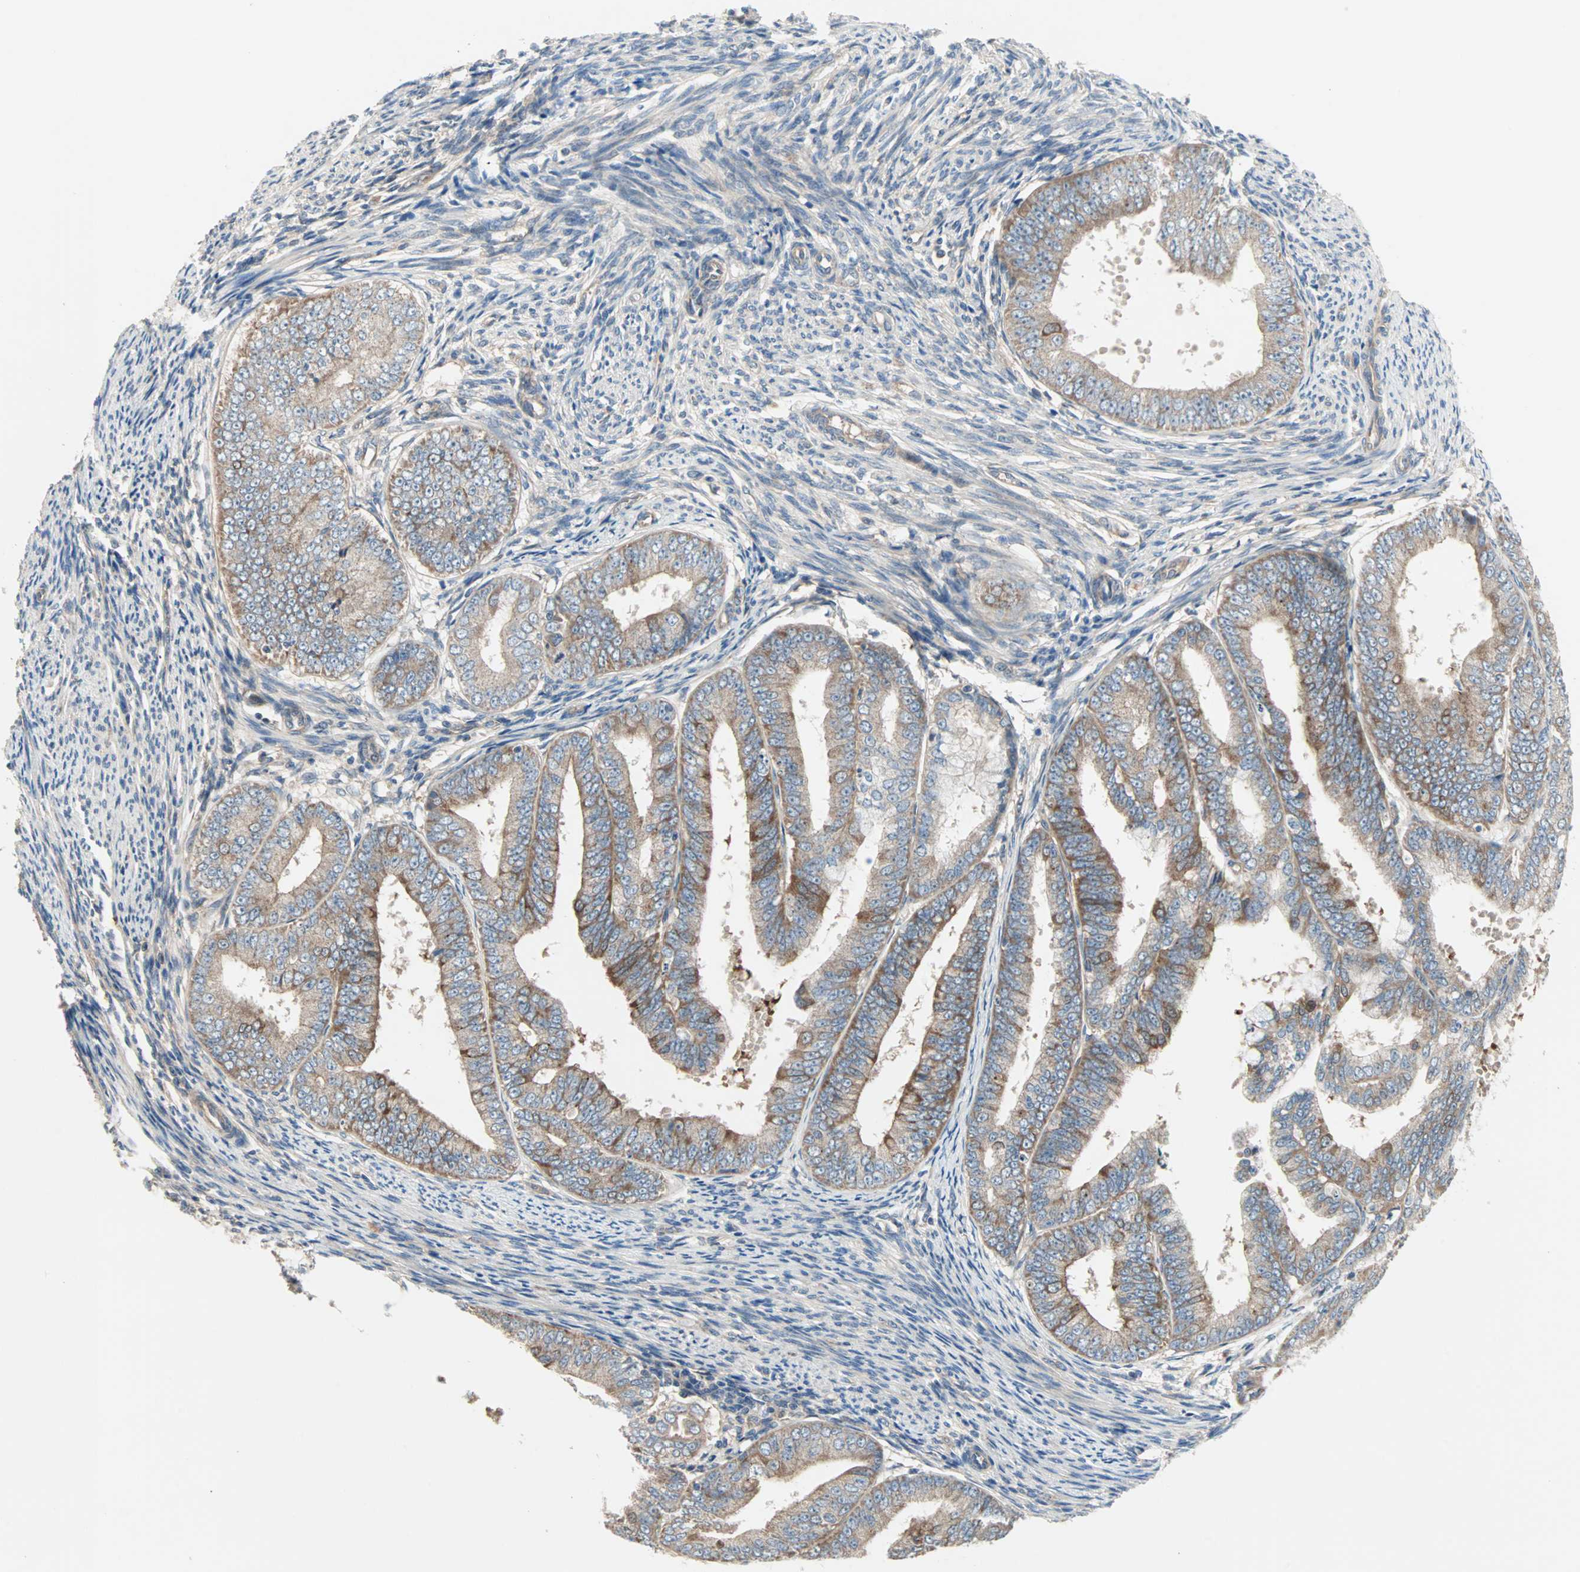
{"staining": {"intensity": "moderate", "quantity": "25%-75%", "location": "cytoplasmic/membranous"}, "tissue": "endometrial cancer", "cell_type": "Tumor cells", "image_type": "cancer", "snomed": [{"axis": "morphology", "description": "Adenocarcinoma, NOS"}, {"axis": "topography", "description": "Endometrium"}], "caption": "A histopathology image of human endometrial adenocarcinoma stained for a protein reveals moderate cytoplasmic/membranous brown staining in tumor cells. Immunohistochemistry (ihc) stains the protein in brown and the nuclei are stained blue.", "gene": "PDE8A", "patient": {"sex": "female", "age": 63}}